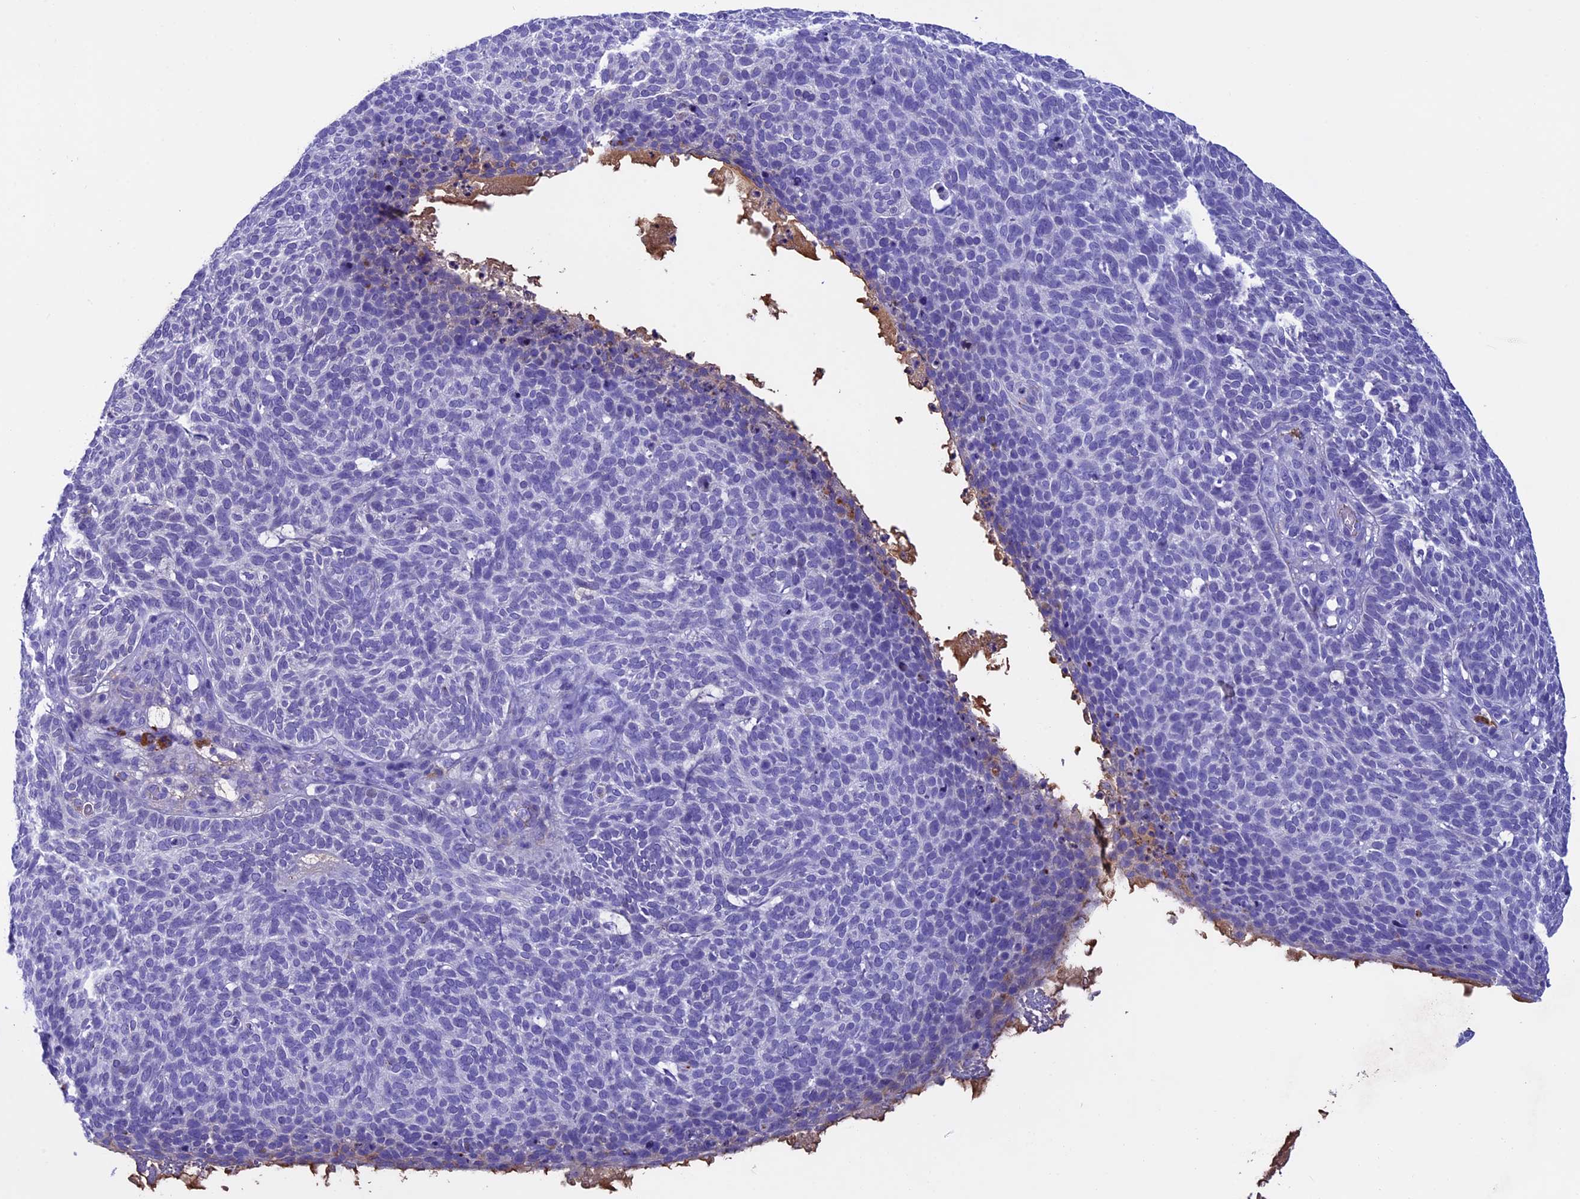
{"staining": {"intensity": "negative", "quantity": "none", "location": "none"}, "tissue": "skin cancer", "cell_type": "Tumor cells", "image_type": "cancer", "snomed": [{"axis": "morphology", "description": "Squamous cell carcinoma, NOS"}, {"axis": "topography", "description": "Skin"}], "caption": "Immunohistochemistry of human skin cancer (squamous cell carcinoma) displays no expression in tumor cells.", "gene": "IGSF6", "patient": {"sex": "female", "age": 90}}